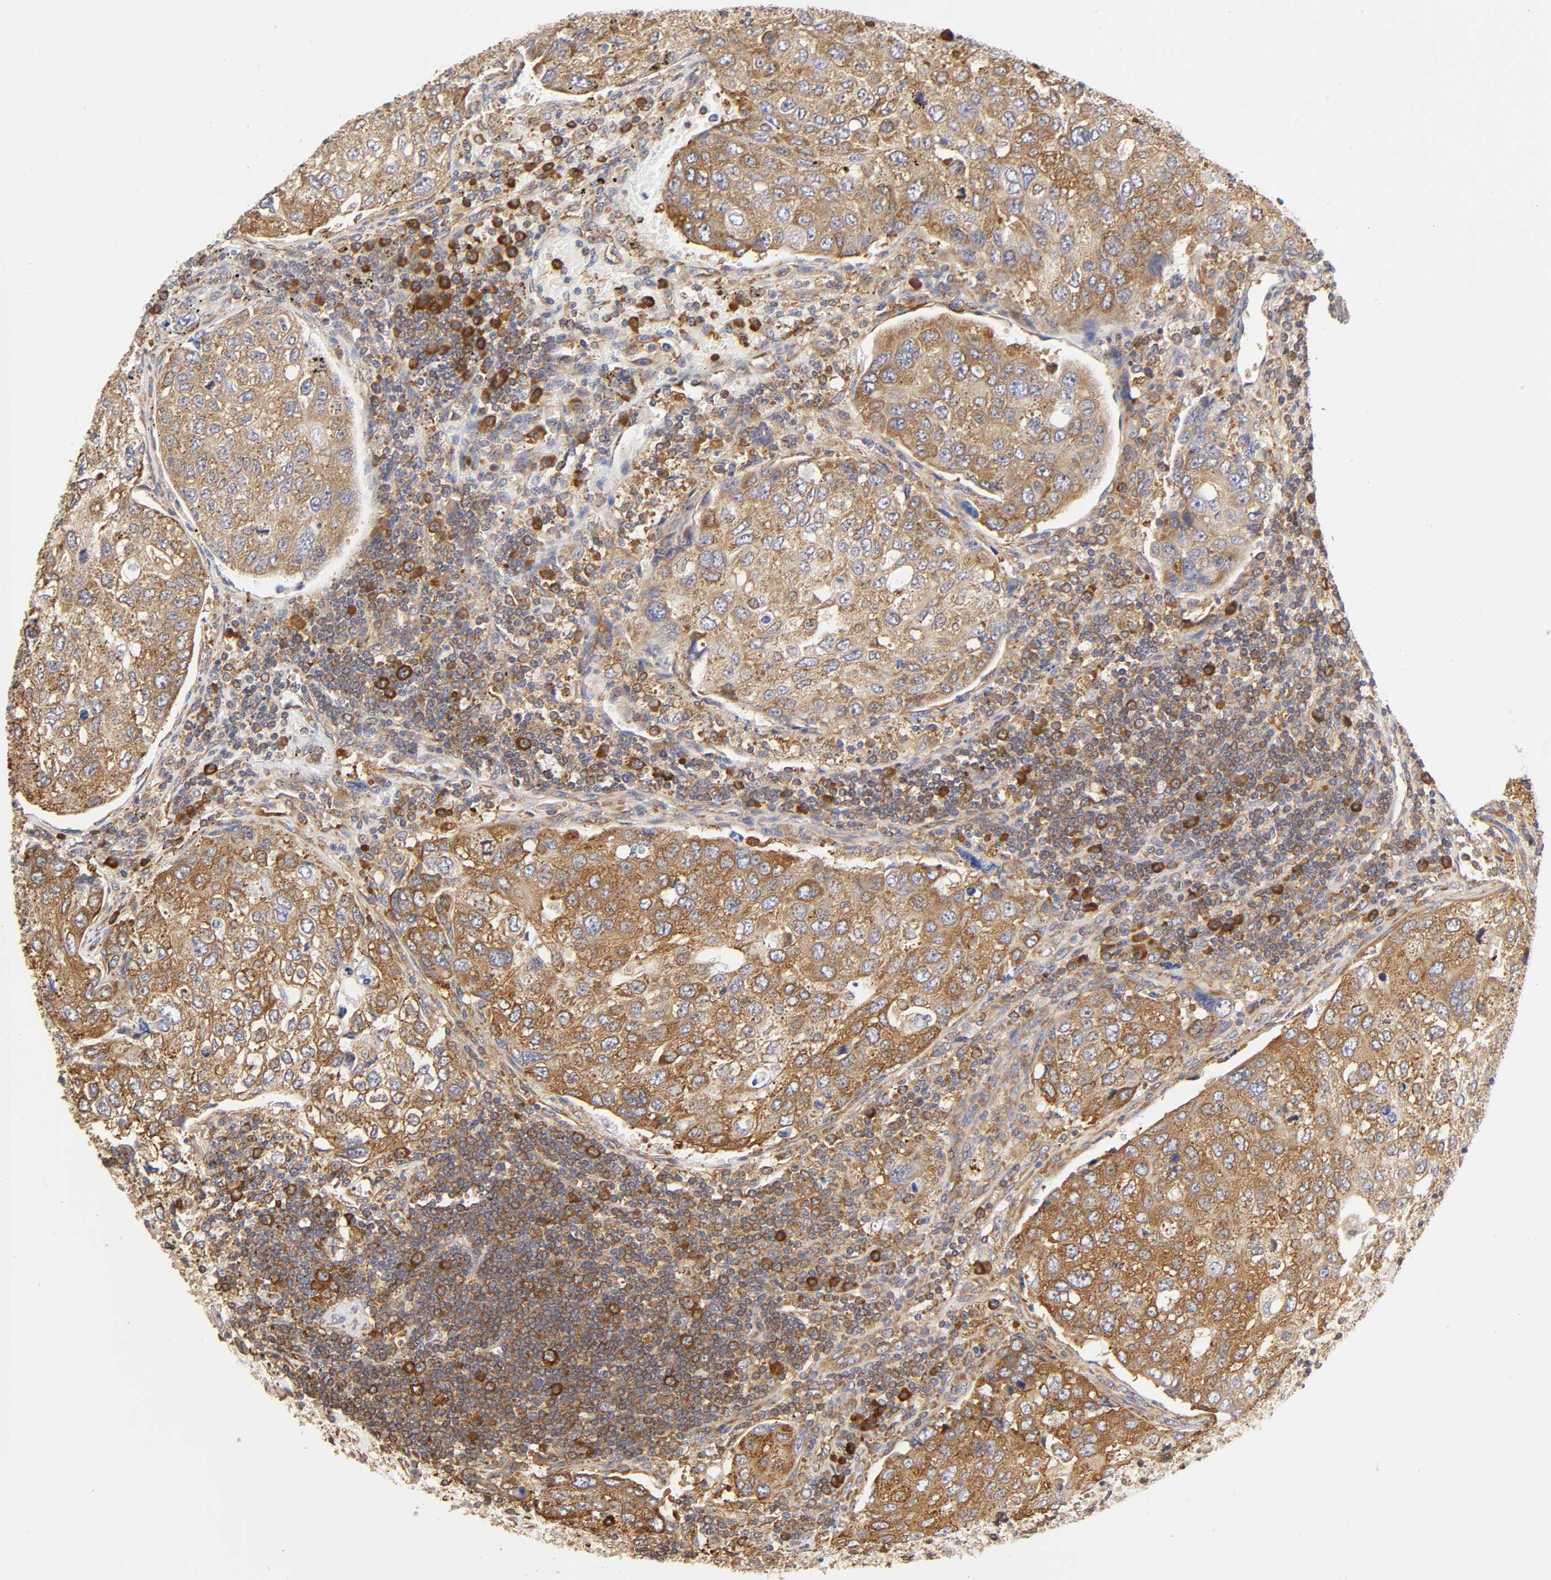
{"staining": {"intensity": "moderate", "quantity": ">75%", "location": "cytoplasmic/membranous"}, "tissue": "urothelial cancer", "cell_type": "Tumor cells", "image_type": "cancer", "snomed": [{"axis": "morphology", "description": "Urothelial carcinoma, High grade"}, {"axis": "topography", "description": "Lymph node"}, {"axis": "topography", "description": "Urinary bladder"}], "caption": "Immunohistochemical staining of urothelial cancer shows medium levels of moderate cytoplasmic/membranous protein positivity in approximately >75% of tumor cells.", "gene": "RPL14", "patient": {"sex": "male", "age": 51}}